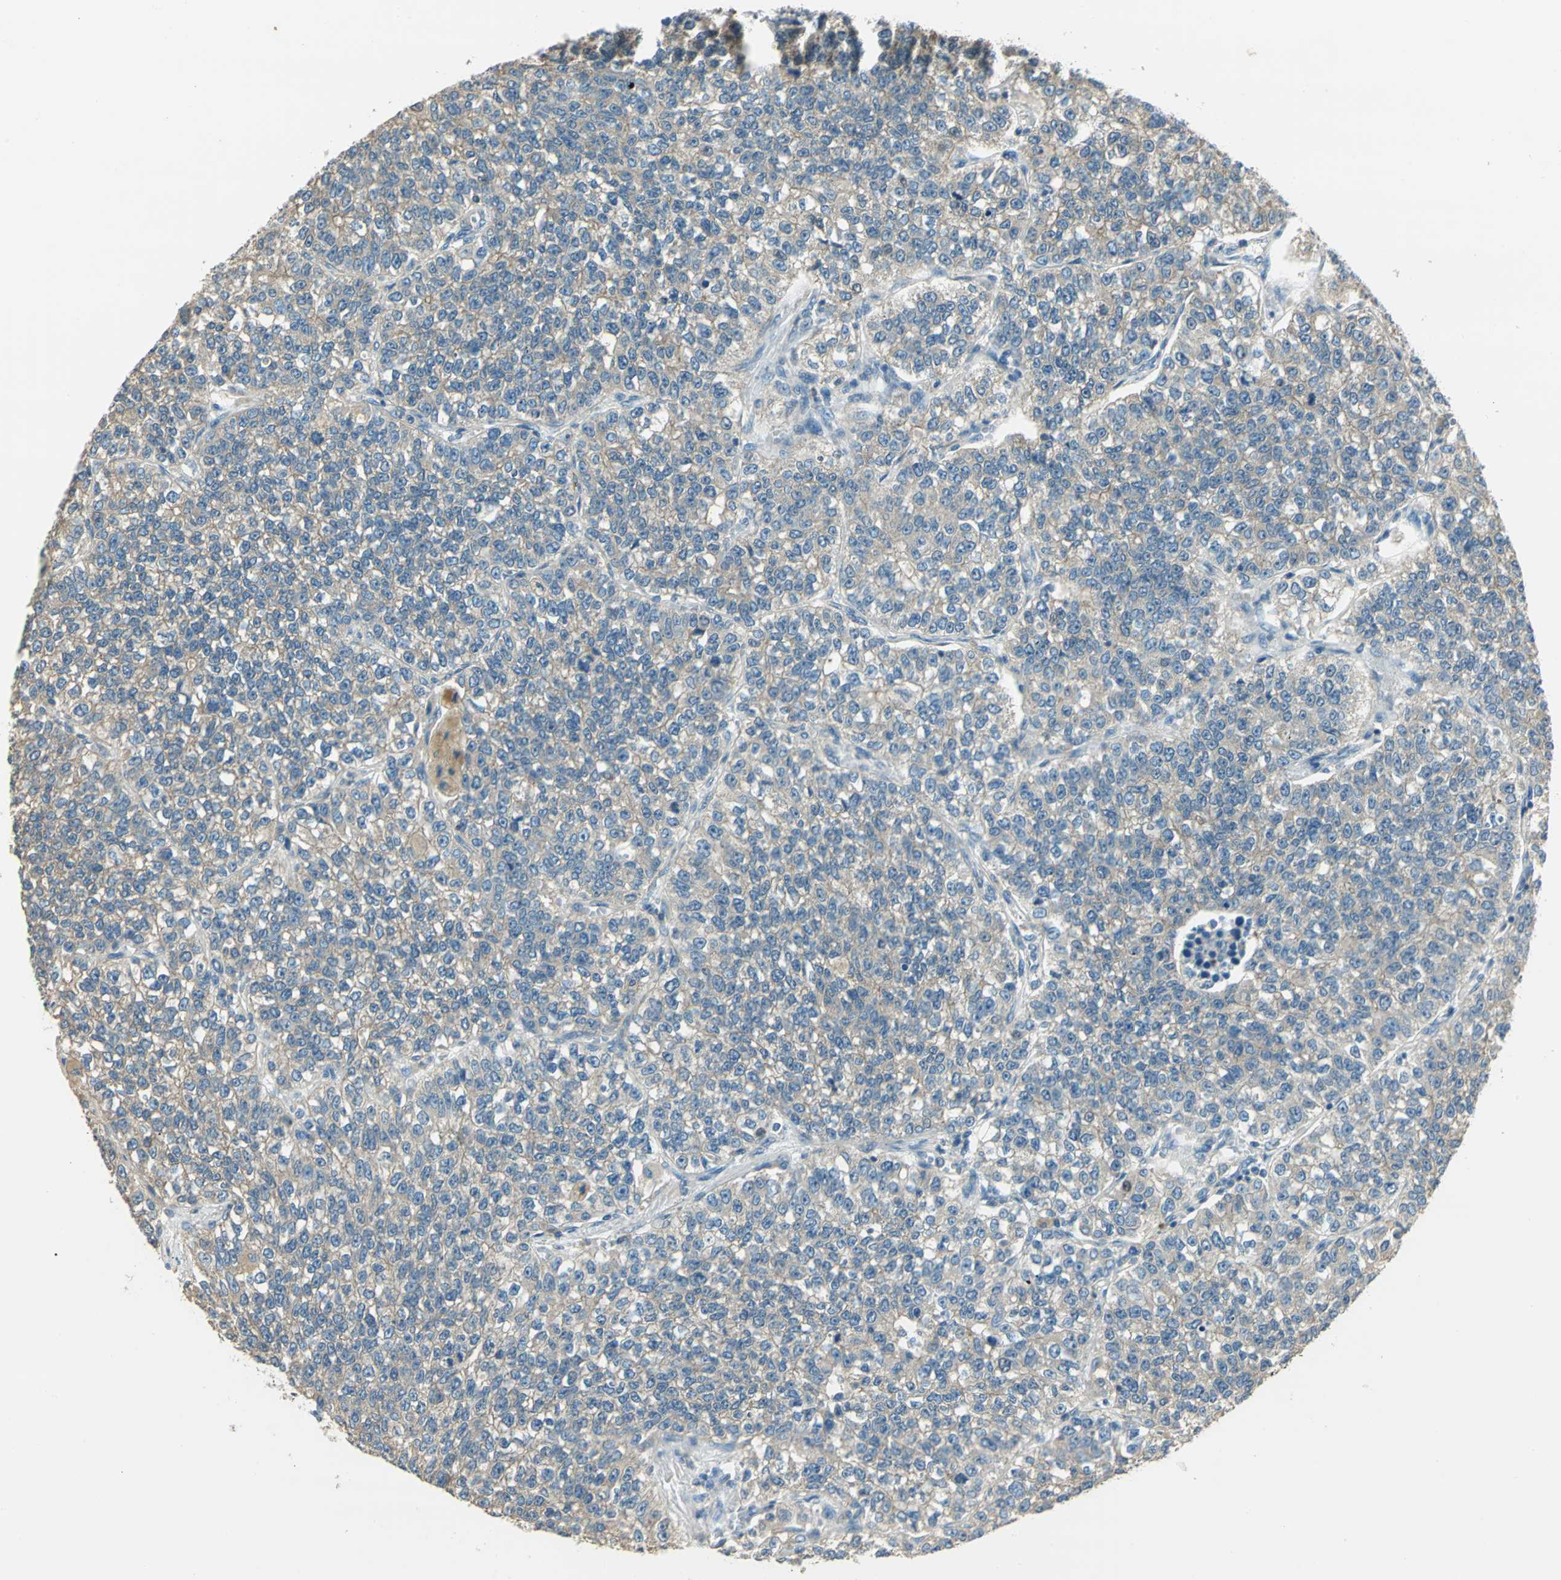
{"staining": {"intensity": "weak", "quantity": "25%-75%", "location": "cytoplasmic/membranous"}, "tissue": "lung cancer", "cell_type": "Tumor cells", "image_type": "cancer", "snomed": [{"axis": "morphology", "description": "Adenocarcinoma, NOS"}, {"axis": "topography", "description": "Lung"}], "caption": "Protein expression analysis of human lung cancer (adenocarcinoma) reveals weak cytoplasmic/membranous expression in approximately 25%-75% of tumor cells. (Stains: DAB in brown, nuclei in blue, Microscopy: brightfield microscopy at high magnification).", "gene": "SHC2", "patient": {"sex": "male", "age": 49}}